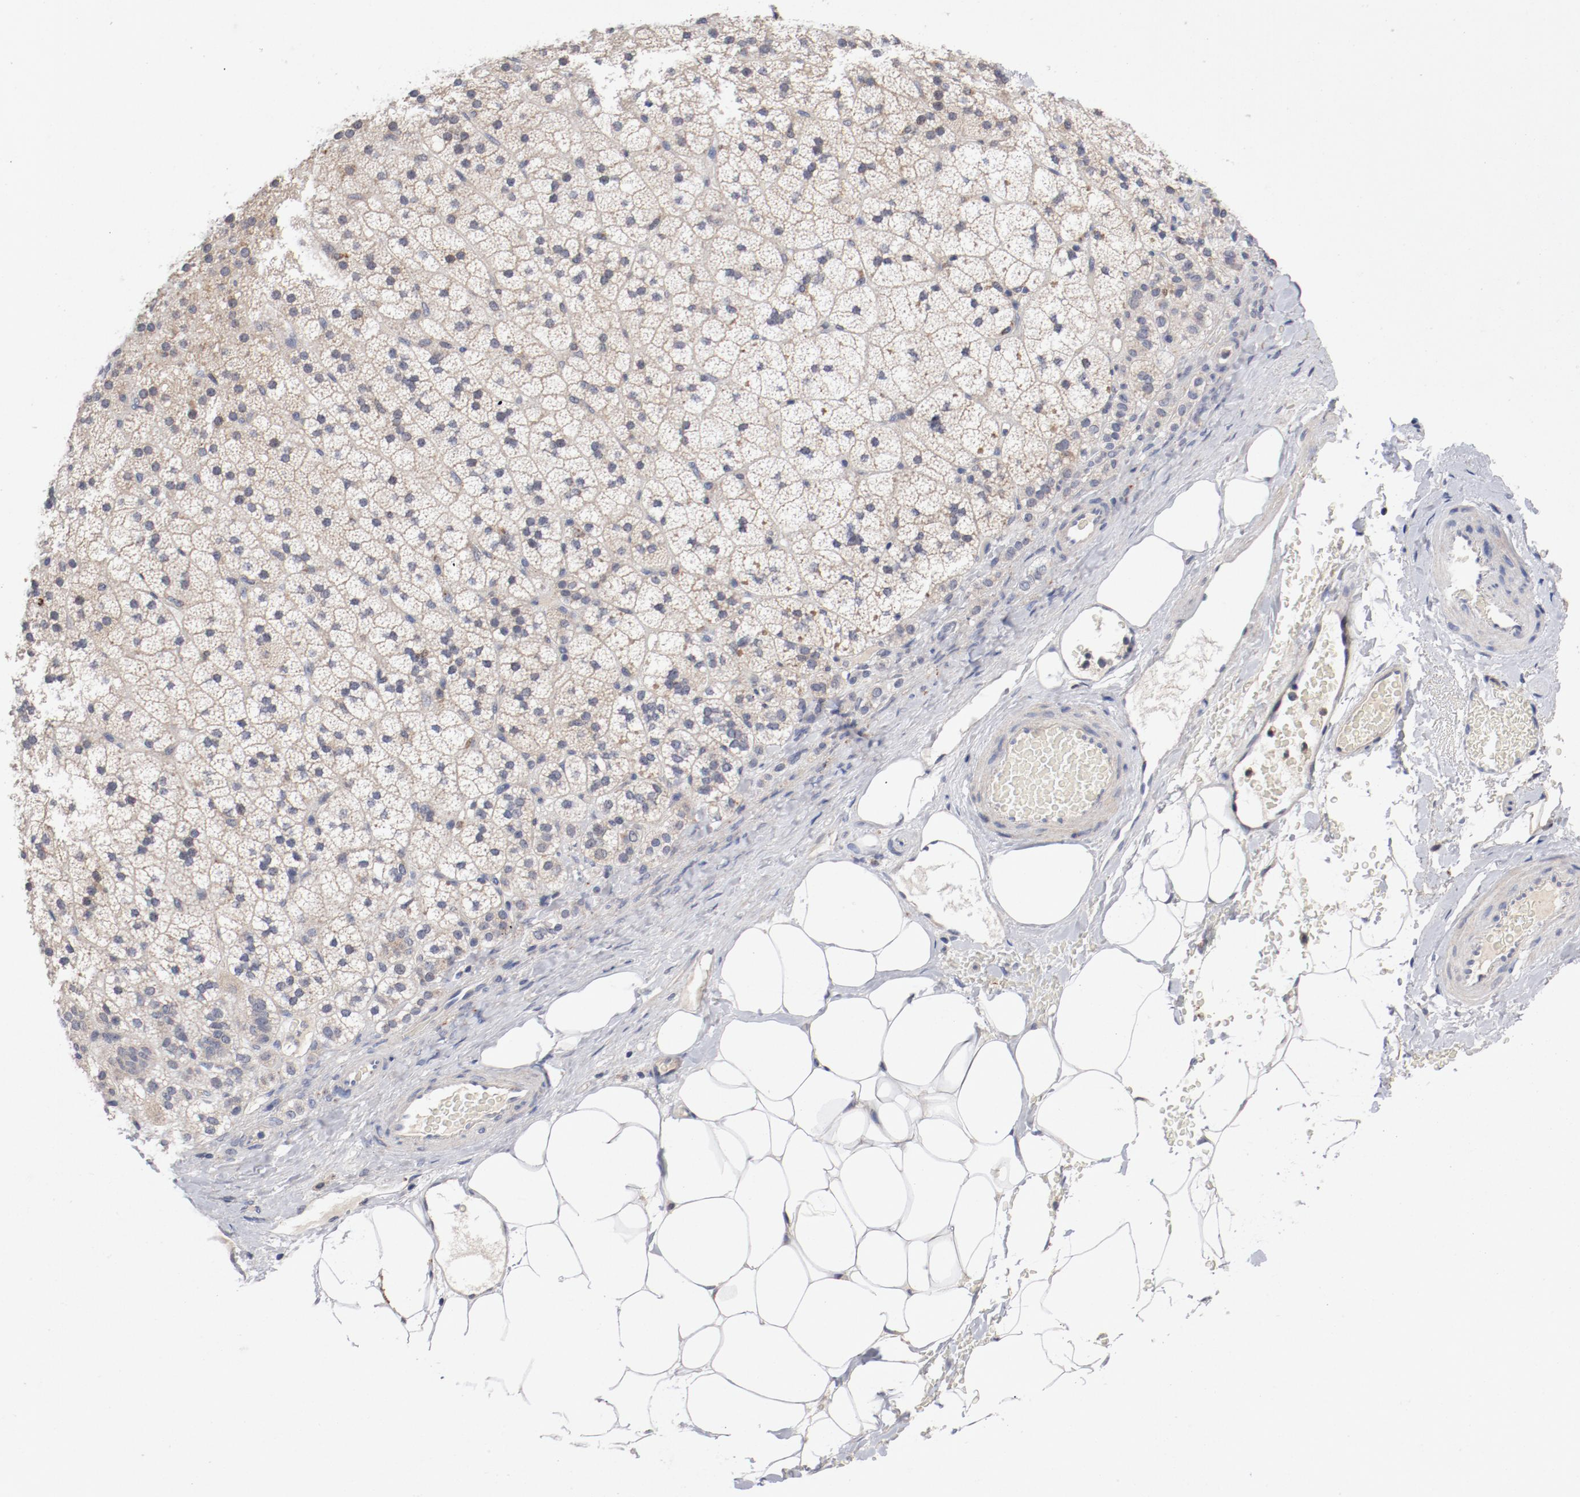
{"staining": {"intensity": "moderate", "quantity": "<25%", "location": "cytoplasmic/membranous"}, "tissue": "adrenal gland", "cell_type": "Glandular cells", "image_type": "normal", "snomed": [{"axis": "morphology", "description": "Normal tissue, NOS"}, {"axis": "topography", "description": "Adrenal gland"}], "caption": "Adrenal gland stained with a protein marker shows moderate staining in glandular cells.", "gene": "BIRC5", "patient": {"sex": "male", "age": 35}}